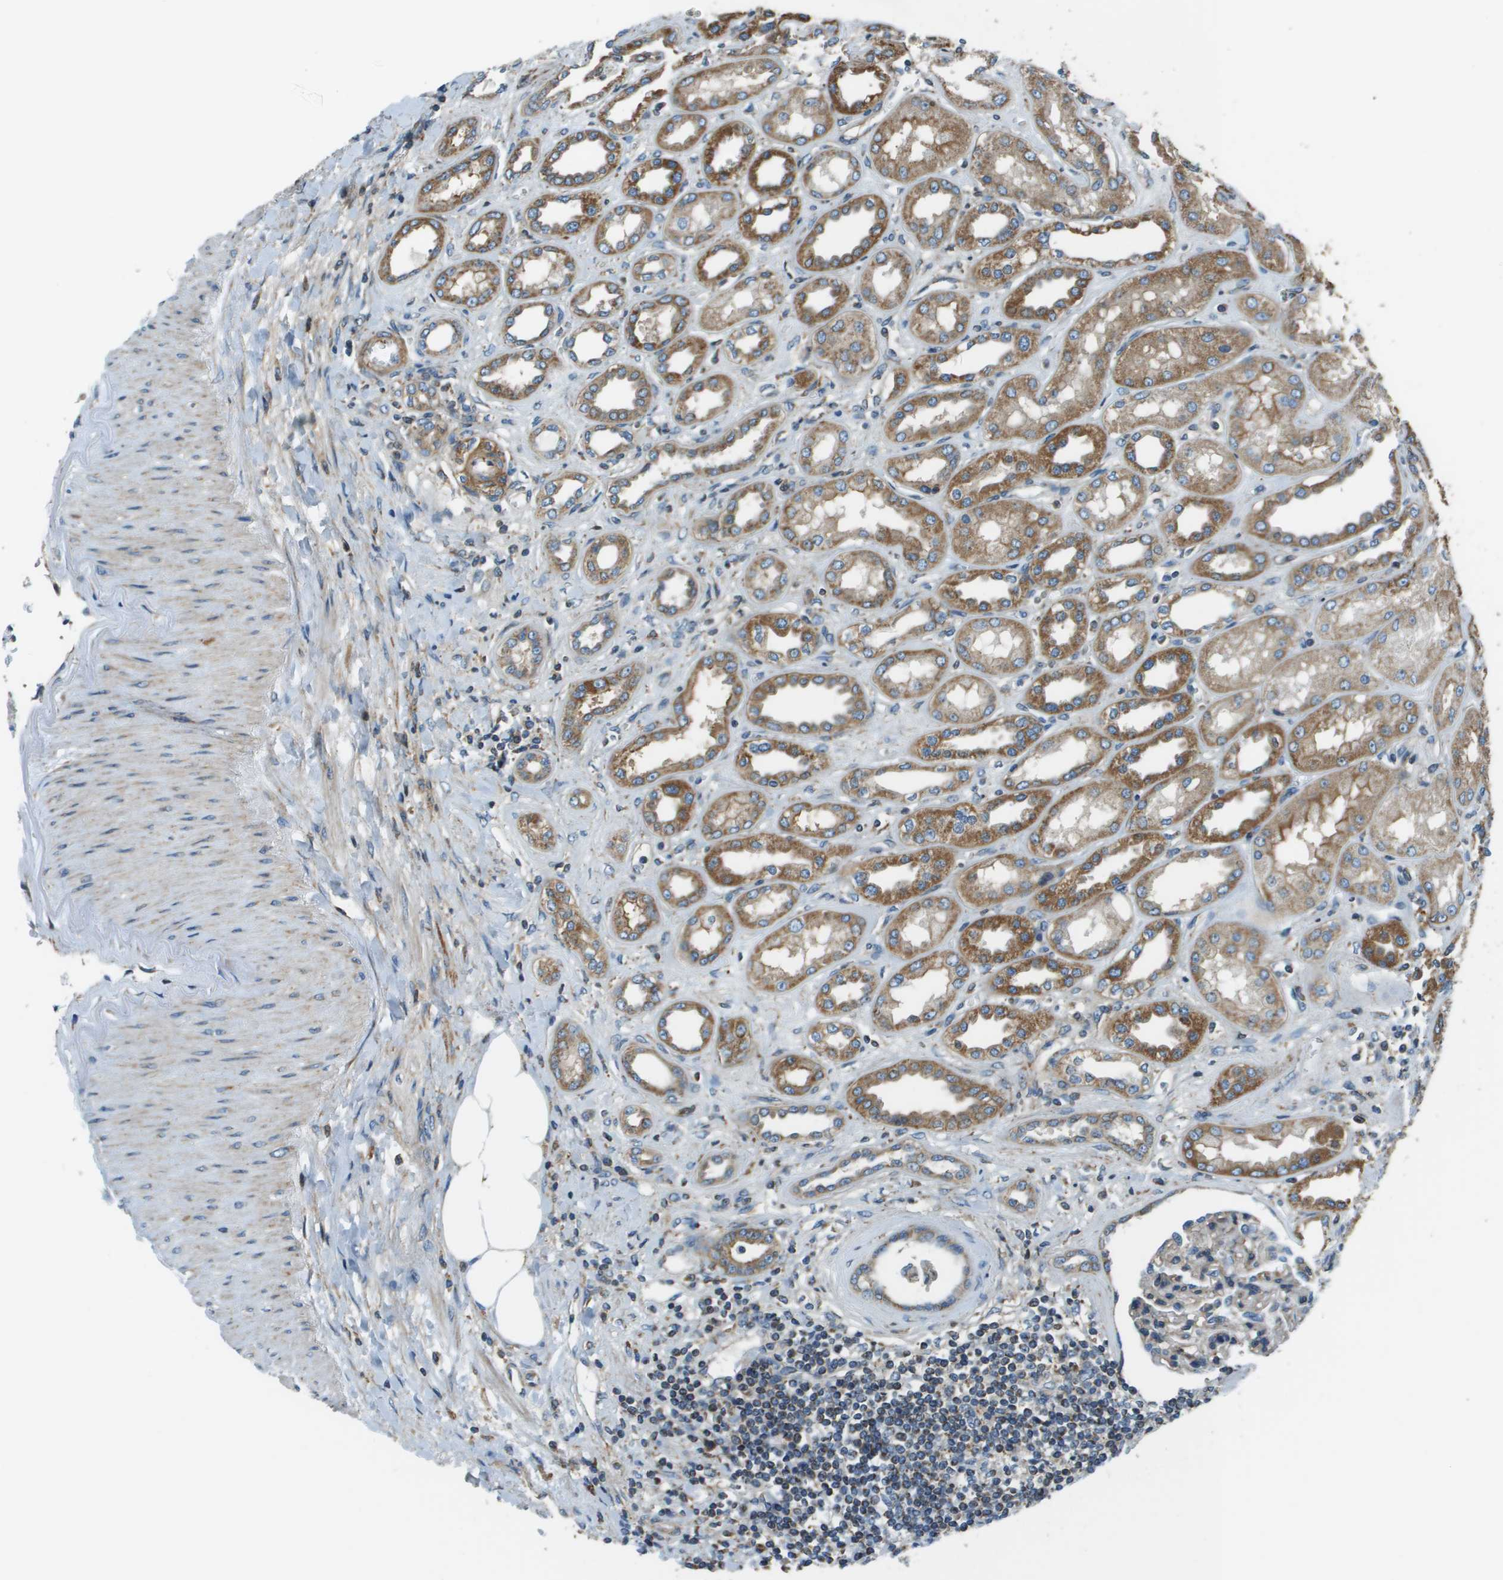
{"staining": {"intensity": "weak", "quantity": "<25%", "location": "cytoplasmic/membranous"}, "tissue": "kidney", "cell_type": "Cells in glomeruli", "image_type": "normal", "snomed": [{"axis": "morphology", "description": "Normal tissue, NOS"}, {"axis": "topography", "description": "Kidney"}], "caption": "Kidney was stained to show a protein in brown. There is no significant staining in cells in glomeruli. (DAB immunohistochemistry (IHC), high magnification).", "gene": "TMEM51", "patient": {"sex": "male", "age": 59}}